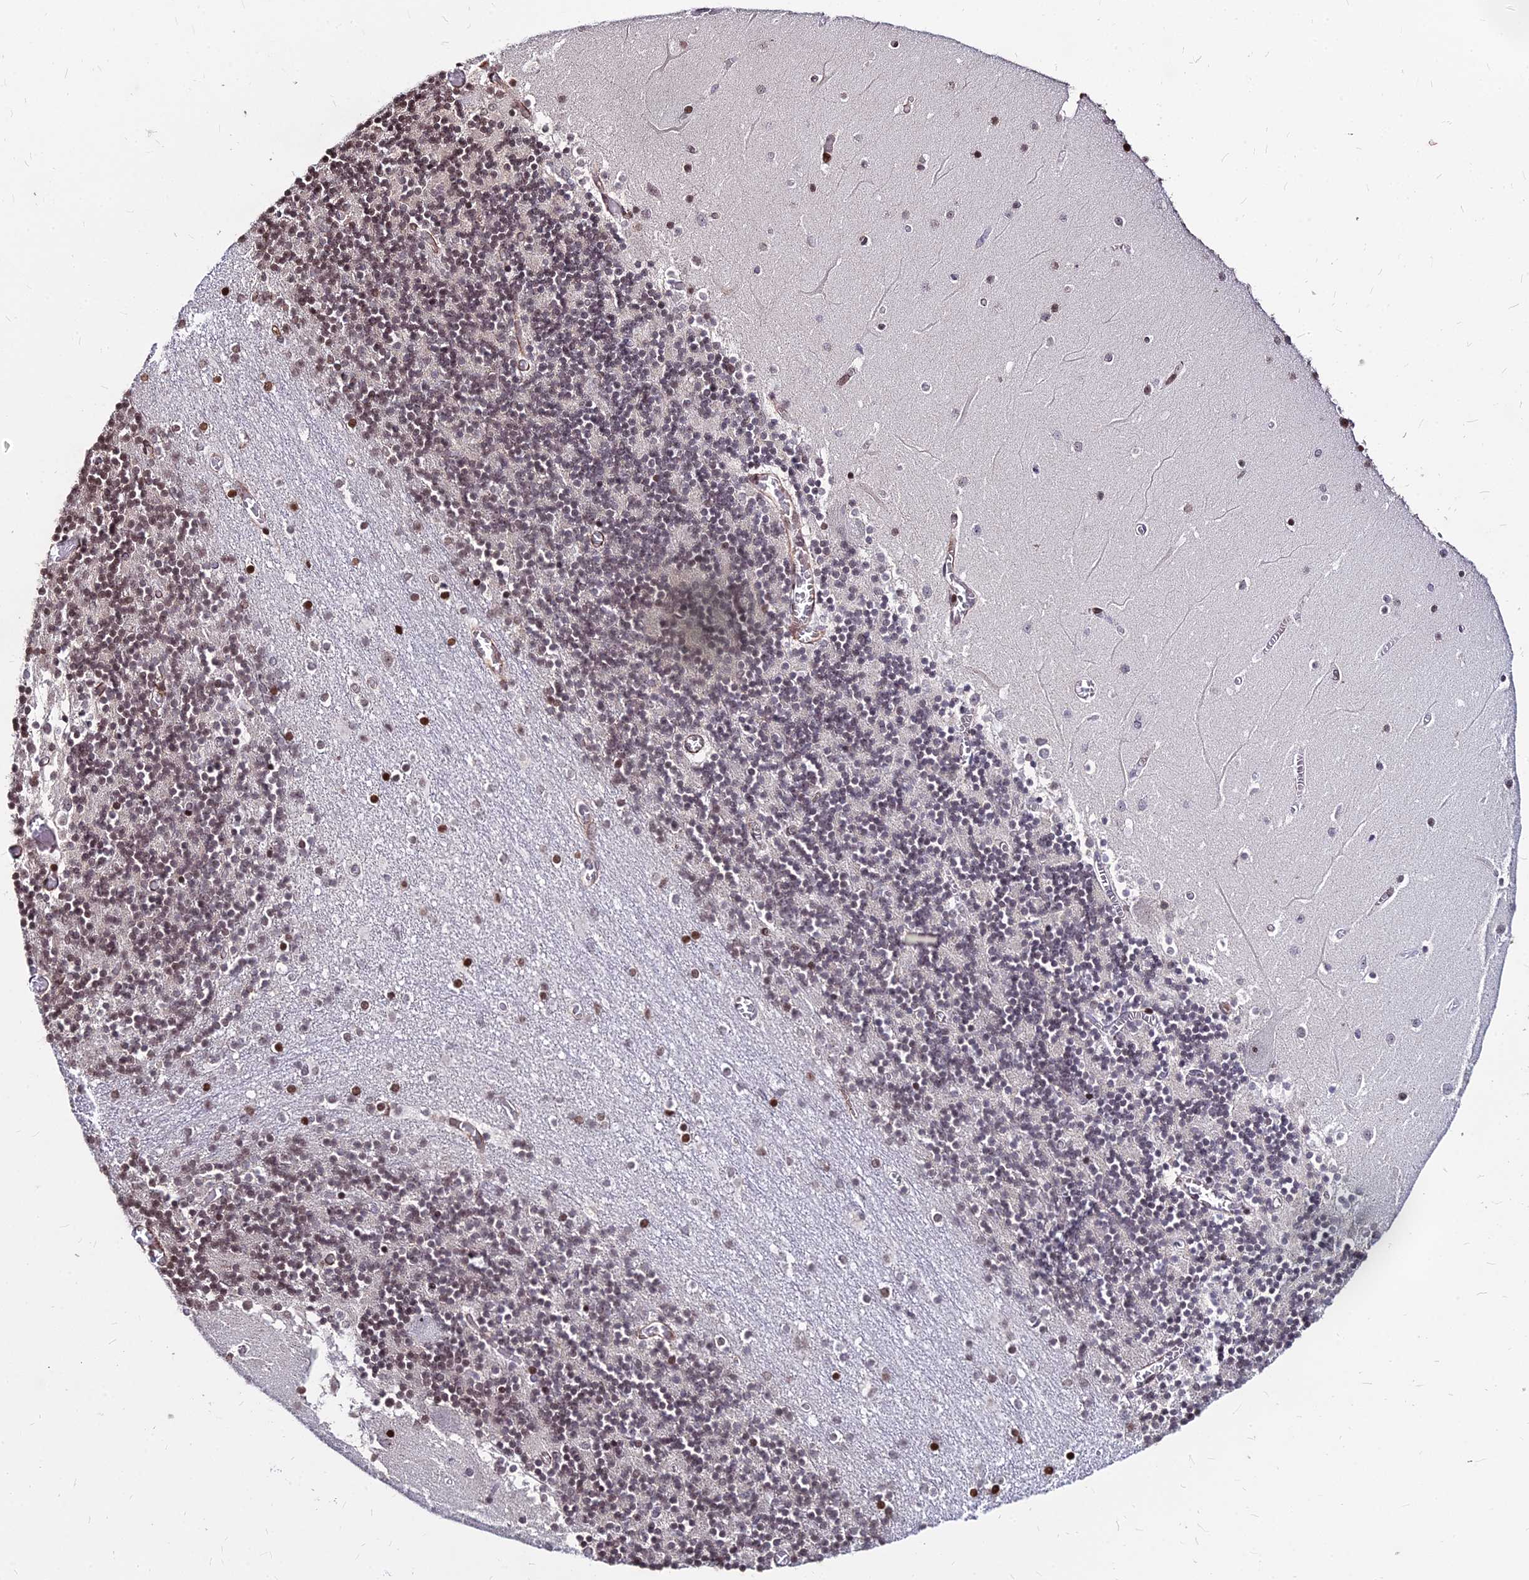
{"staining": {"intensity": "moderate", "quantity": ">75%", "location": "nuclear"}, "tissue": "cerebellum", "cell_type": "Cells in granular layer", "image_type": "normal", "snomed": [{"axis": "morphology", "description": "Normal tissue, NOS"}, {"axis": "topography", "description": "Cerebellum"}], "caption": "DAB immunohistochemical staining of normal cerebellum demonstrates moderate nuclear protein positivity in approximately >75% of cells in granular layer.", "gene": "NYAP2", "patient": {"sex": "female", "age": 28}}